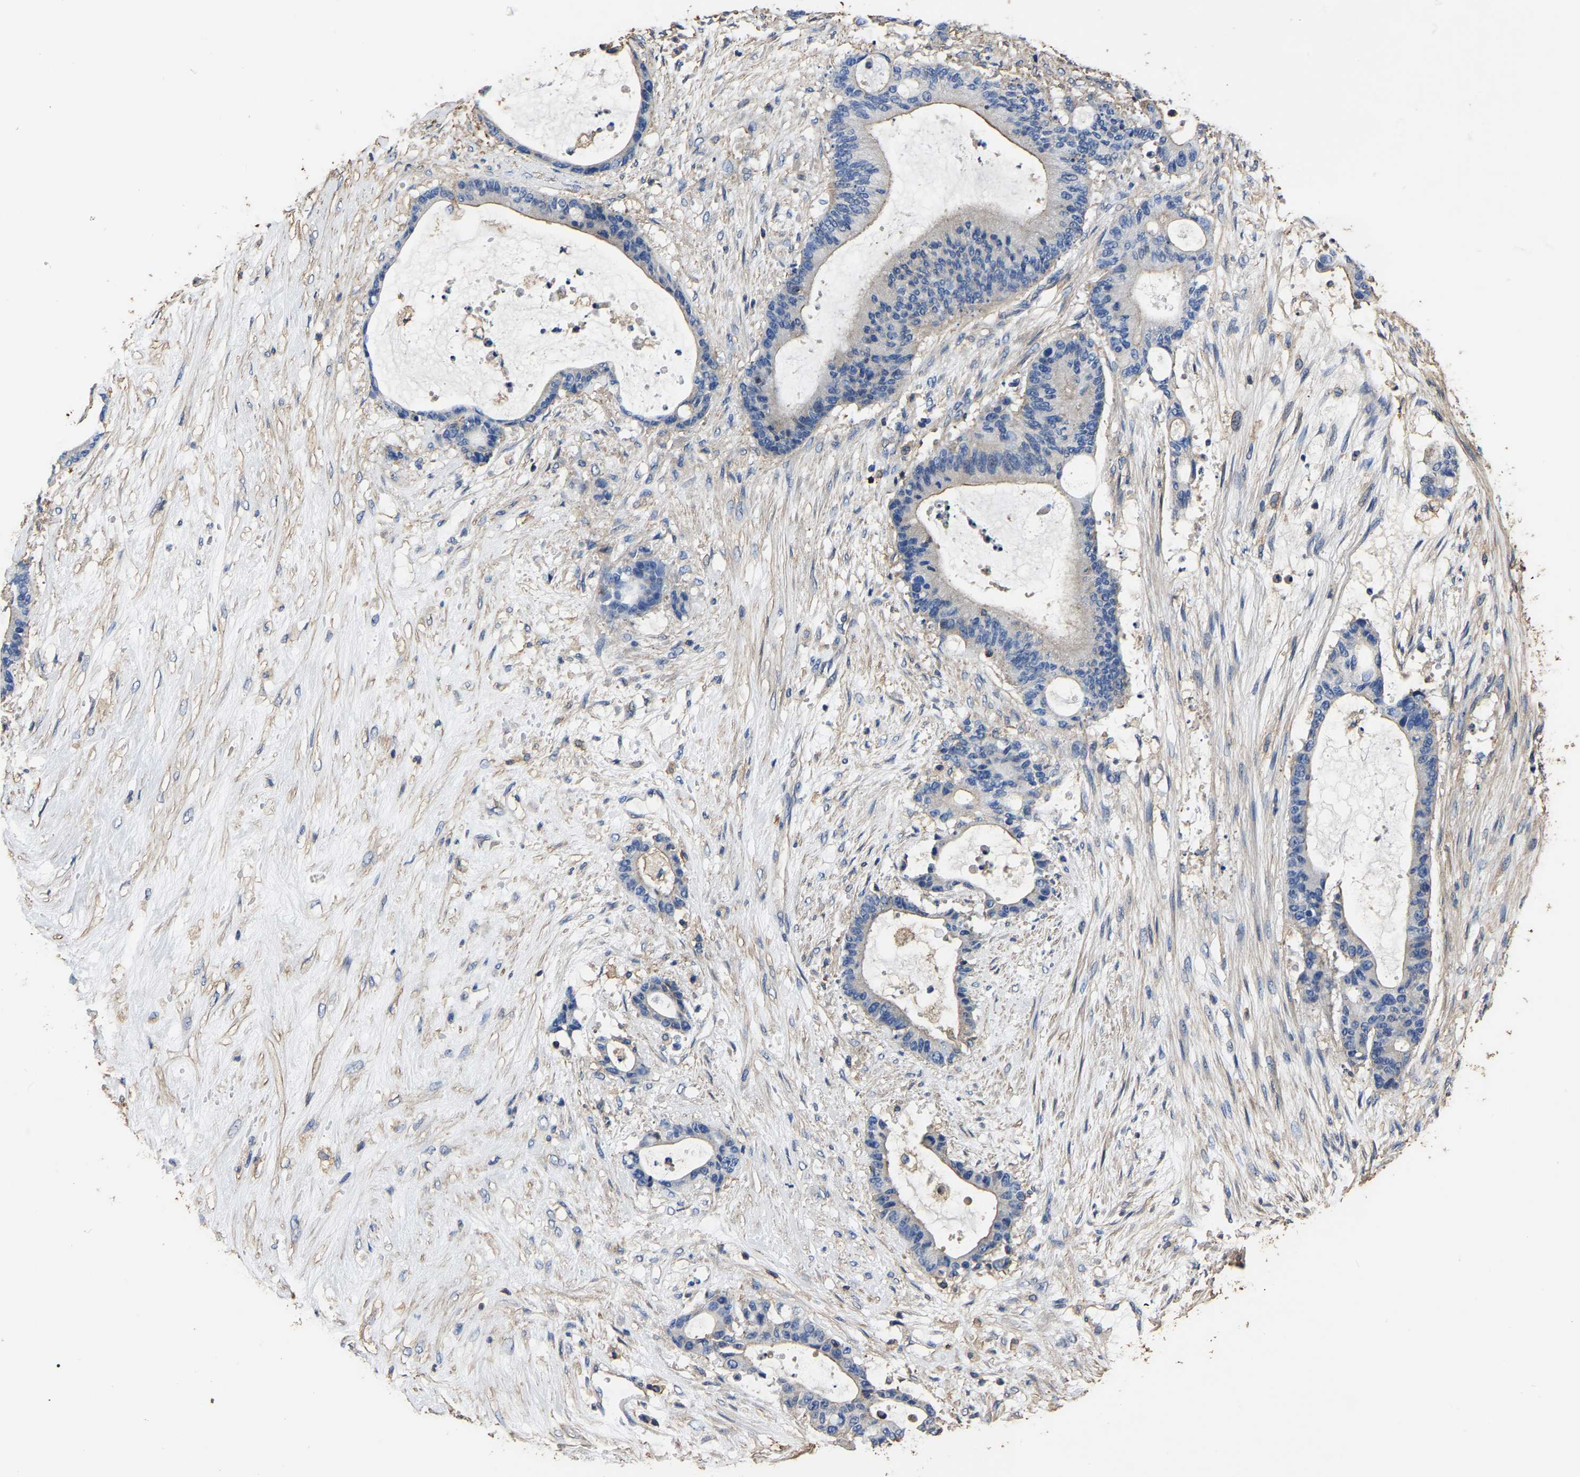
{"staining": {"intensity": "moderate", "quantity": "<25%", "location": "cytoplasmic/membranous"}, "tissue": "liver cancer", "cell_type": "Tumor cells", "image_type": "cancer", "snomed": [{"axis": "morphology", "description": "Cholangiocarcinoma"}, {"axis": "topography", "description": "Liver"}], "caption": "Brown immunohistochemical staining in liver cancer (cholangiocarcinoma) exhibits moderate cytoplasmic/membranous staining in about <25% of tumor cells.", "gene": "ARMT1", "patient": {"sex": "female", "age": 73}}